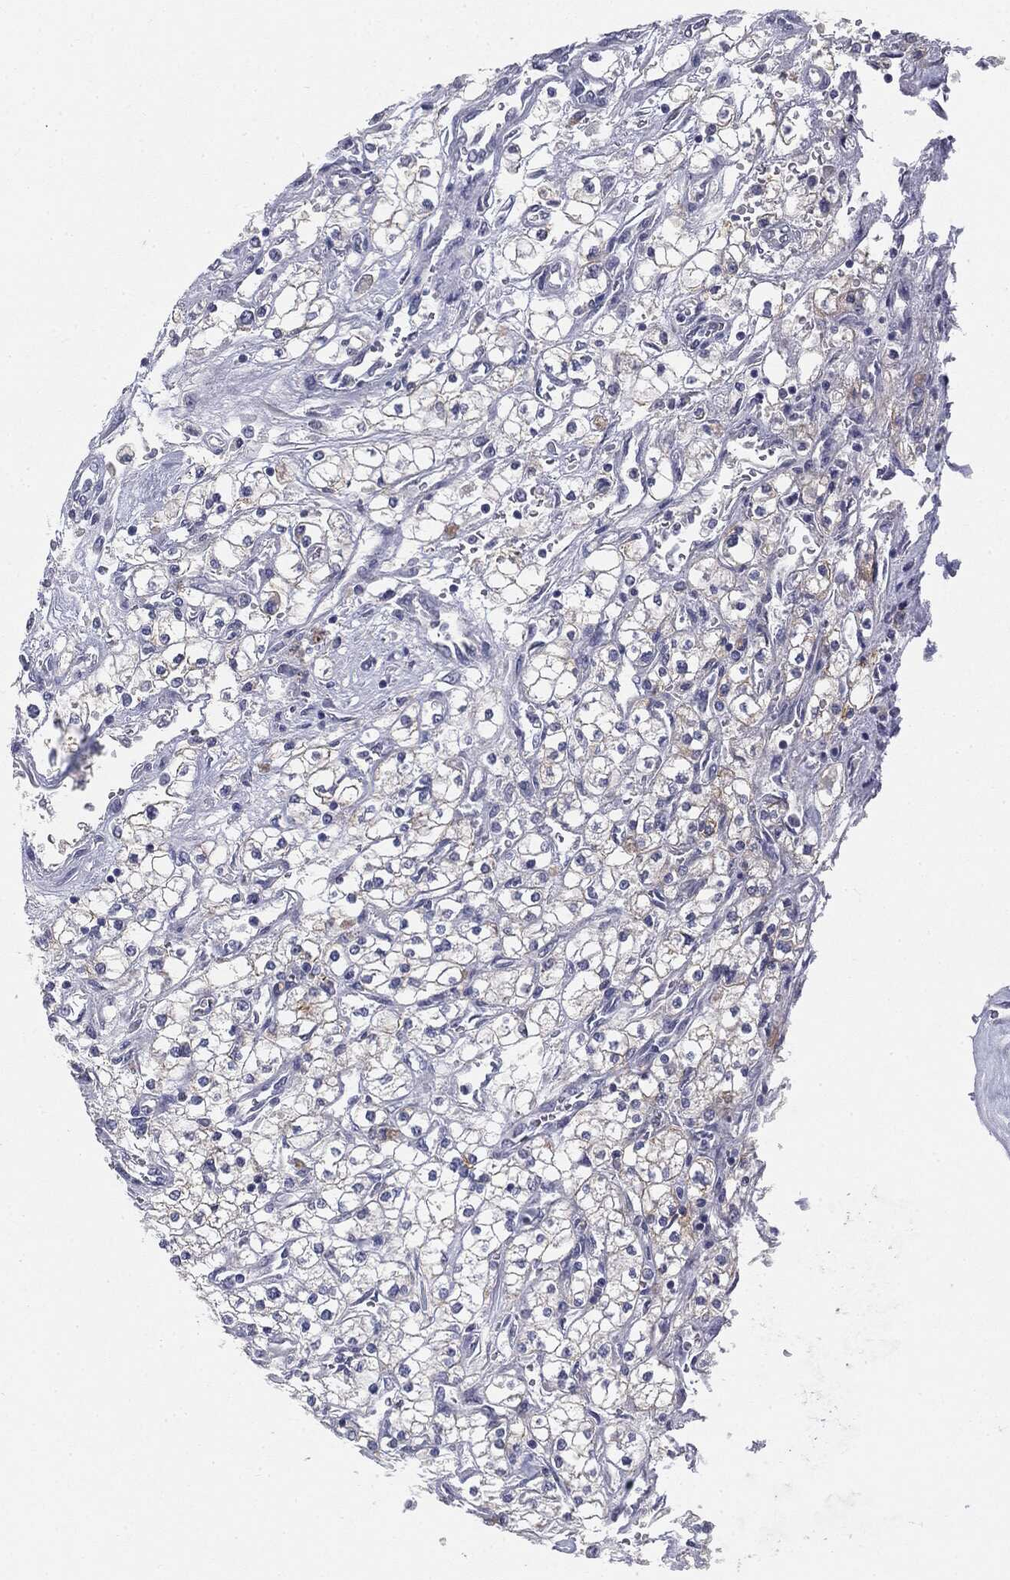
{"staining": {"intensity": "negative", "quantity": "none", "location": "none"}, "tissue": "renal cancer", "cell_type": "Tumor cells", "image_type": "cancer", "snomed": [{"axis": "morphology", "description": "Adenocarcinoma, NOS"}, {"axis": "topography", "description": "Kidney"}], "caption": "DAB immunohistochemical staining of renal cancer exhibits no significant expression in tumor cells.", "gene": "MUC1", "patient": {"sex": "male", "age": 80}}